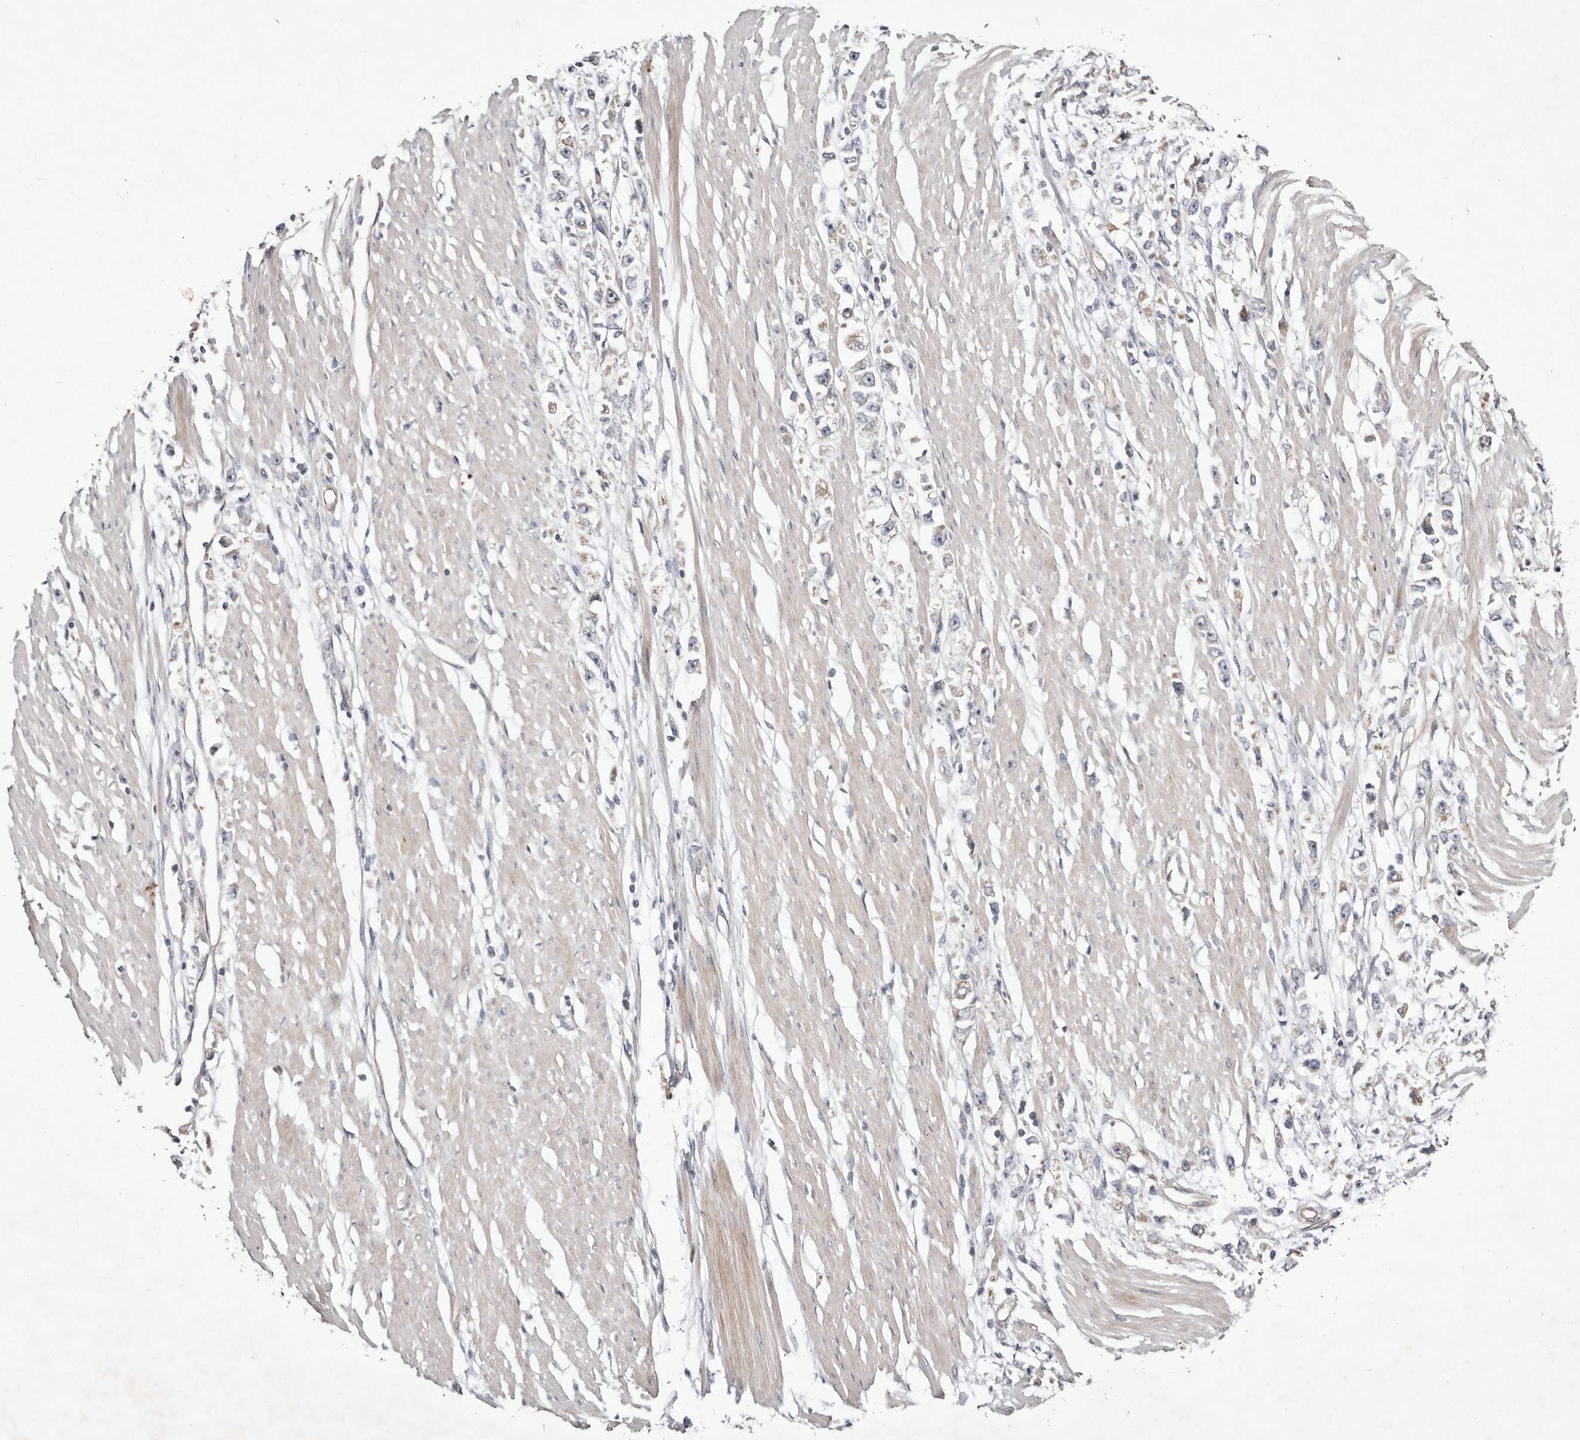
{"staining": {"intensity": "negative", "quantity": "none", "location": "none"}, "tissue": "stomach cancer", "cell_type": "Tumor cells", "image_type": "cancer", "snomed": [{"axis": "morphology", "description": "Adenocarcinoma, NOS"}, {"axis": "topography", "description": "Stomach"}], "caption": "Protein analysis of stomach cancer shows no significant expression in tumor cells.", "gene": "SLC25A20", "patient": {"sex": "female", "age": 59}}